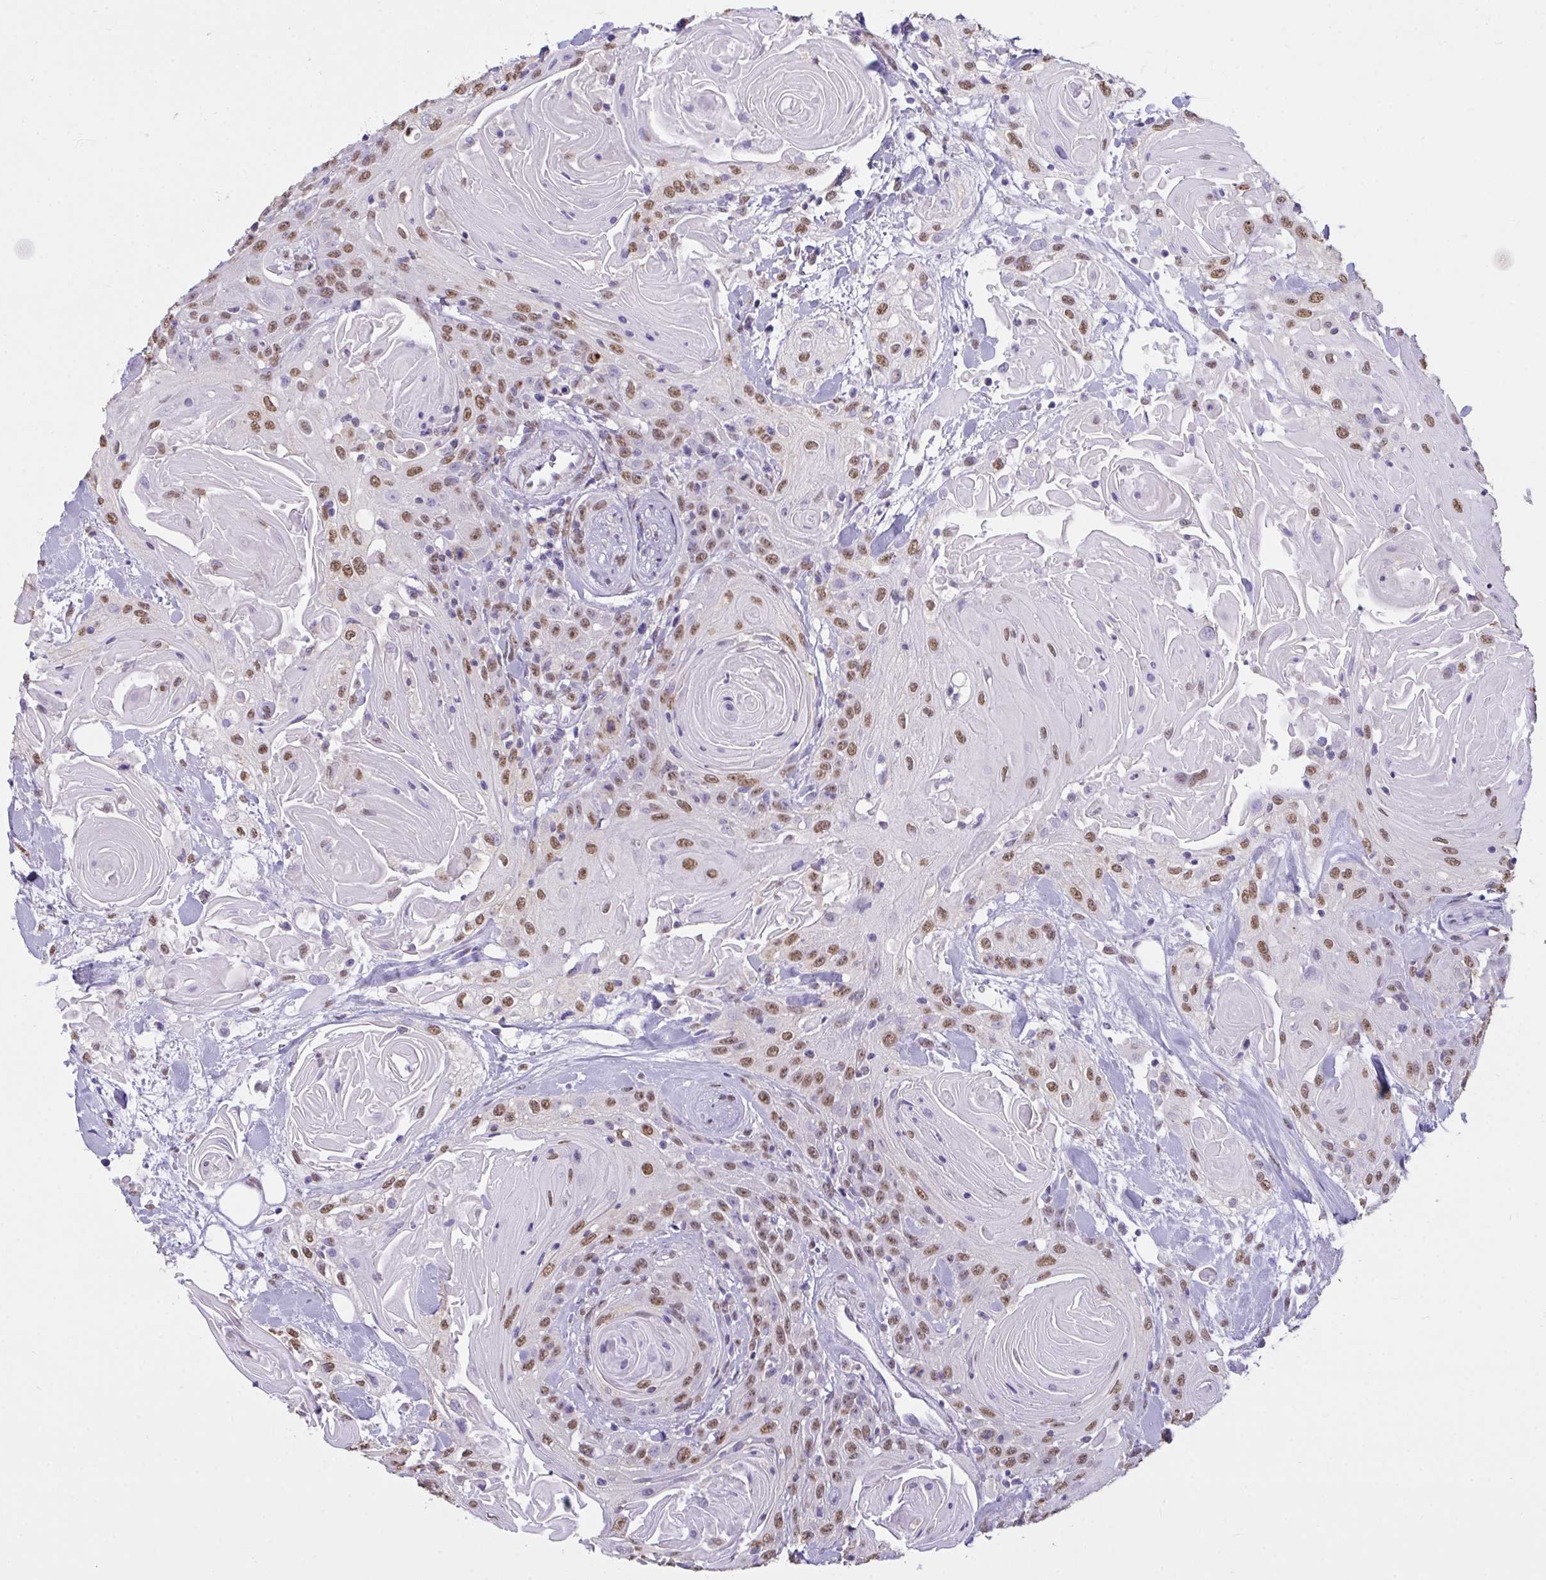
{"staining": {"intensity": "moderate", "quantity": ">75%", "location": "nuclear"}, "tissue": "head and neck cancer", "cell_type": "Tumor cells", "image_type": "cancer", "snomed": [{"axis": "morphology", "description": "Squamous cell carcinoma, NOS"}, {"axis": "topography", "description": "Head-Neck"}], "caption": "IHC staining of squamous cell carcinoma (head and neck), which shows medium levels of moderate nuclear positivity in about >75% of tumor cells indicating moderate nuclear protein positivity. The staining was performed using DAB (brown) for protein detection and nuclei were counterstained in hematoxylin (blue).", "gene": "SEMA6B", "patient": {"sex": "female", "age": 84}}